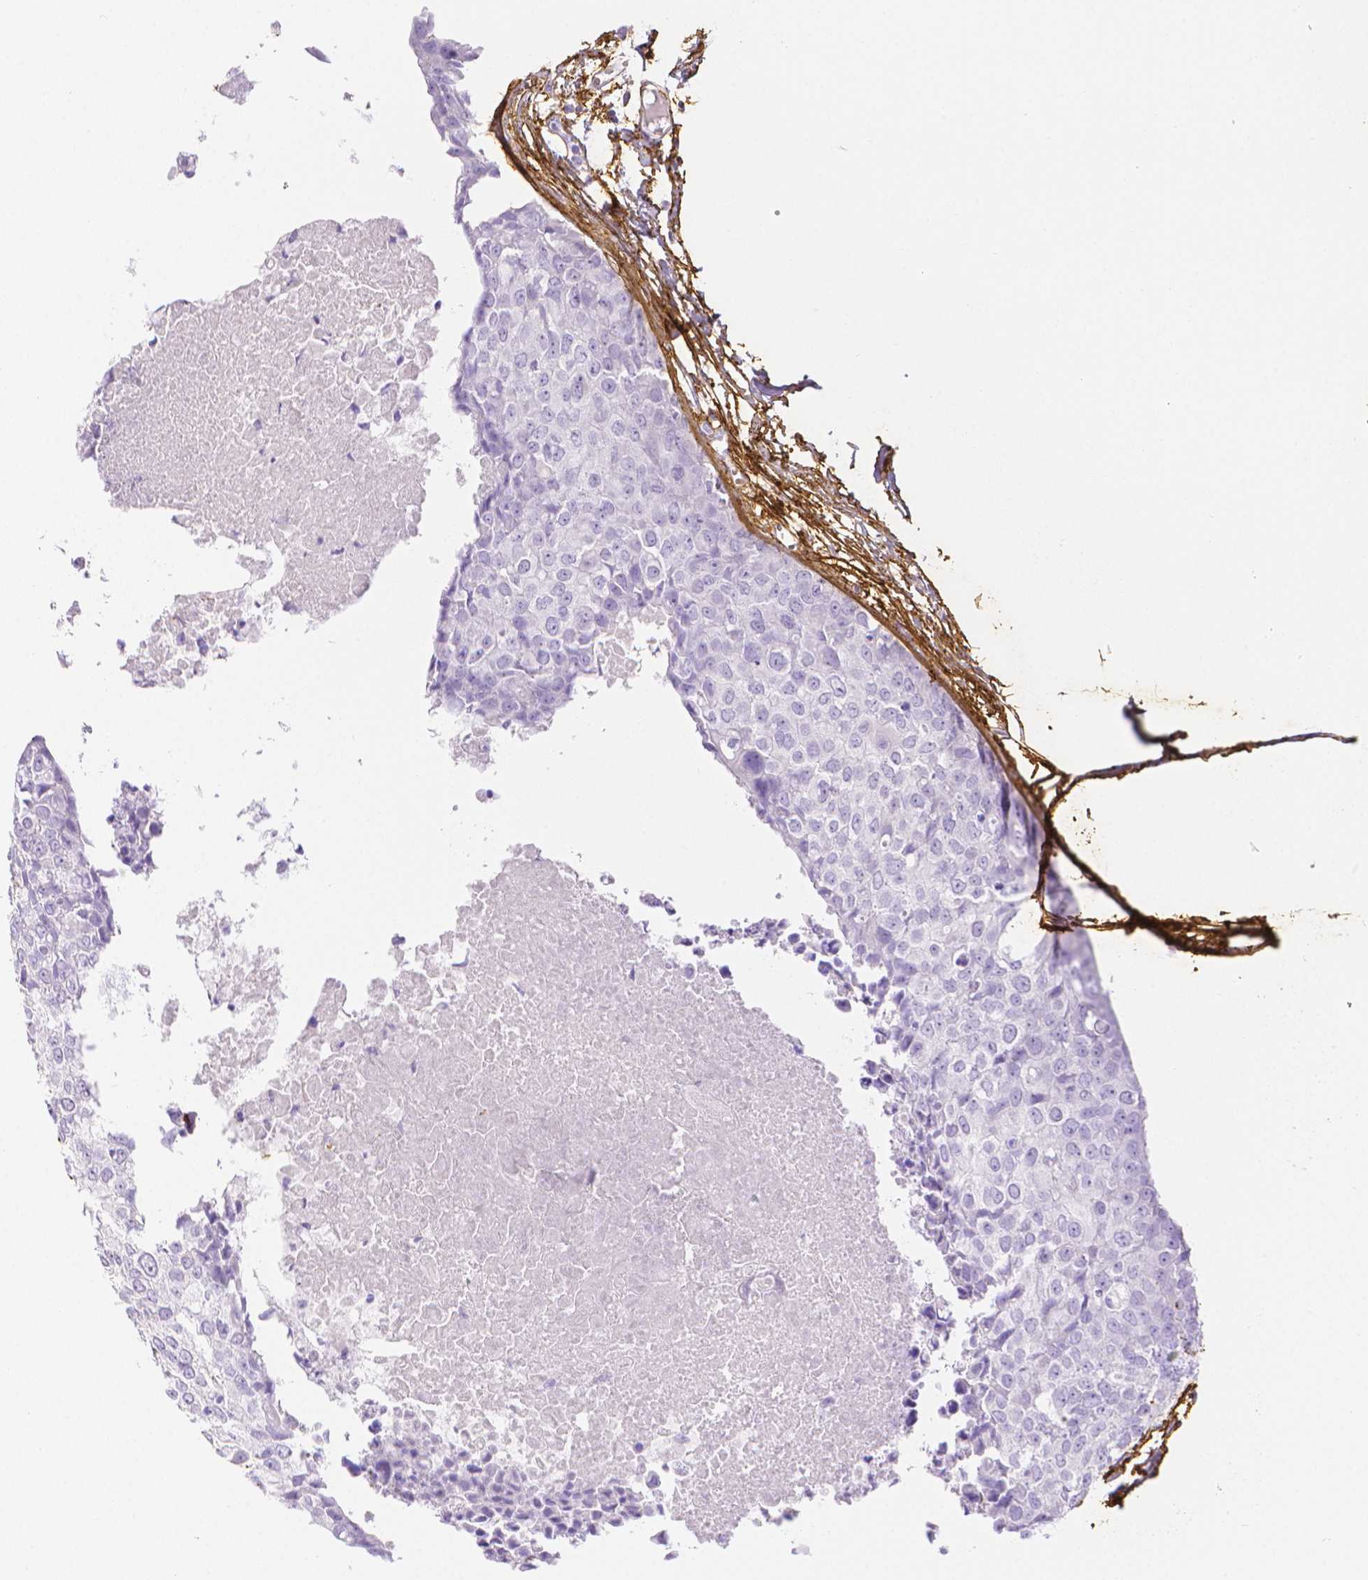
{"staining": {"intensity": "negative", "quantity": "none", "location": "none"}, "tissue": "breast cancer", "cell_type": "Tumor cells", "image_type": "cancer", "snomed": [{"axis": "morphology", "description": "Duct carcinoma"}, {"axis": "topography", "description": "Breast"}], "caption": "This is an IHC photomicrograph of human breast cancer (infiltrating ductal carcinoma). There is no expression in tumor cells.", "gene": "FBN1", "patient": {"sex": "female", "age": 38}}